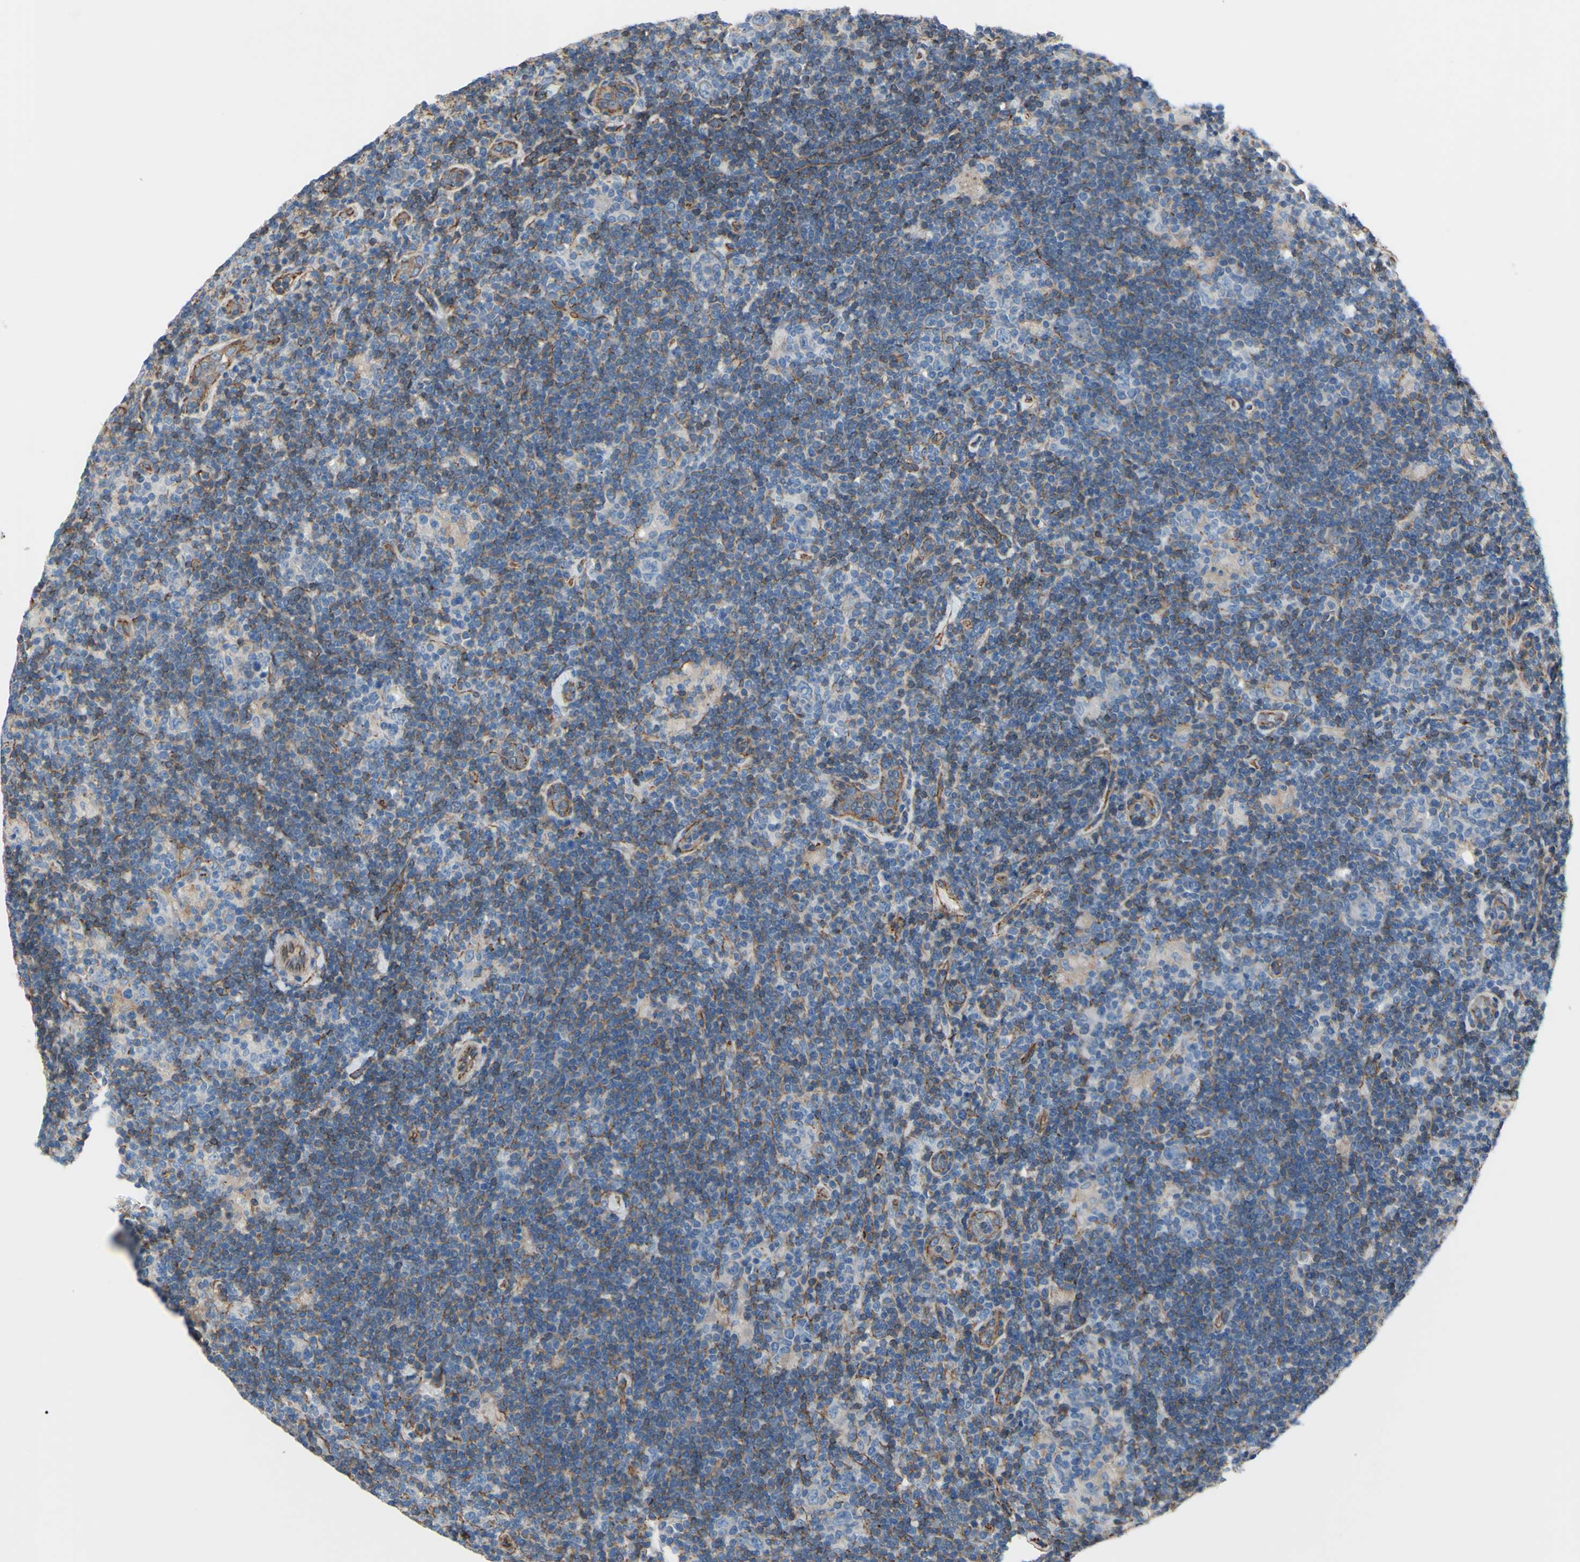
{"staining": {"intensity": "weak", "quantity": ">75%", "location": "cytoplasmic/membranous"}, "tissue": "lymphoma", "cell_type": "Tumor cells", "image_type": "cancer", "snomed": [{"axis": "morphology", "description": "Hodgkin's disease, NOS"}, {"axis": "topography", "description": "Lymph node"}], "caption": "IHC photomicrograph of human Hodgkin's disease stained for a protein (brown), which exhibits low levels of weak cytoplasmic/membranous expression in approximately >75% of tumor cells.", "gene": "TPBG", "patient": {"sex": "female", "age": 57}}